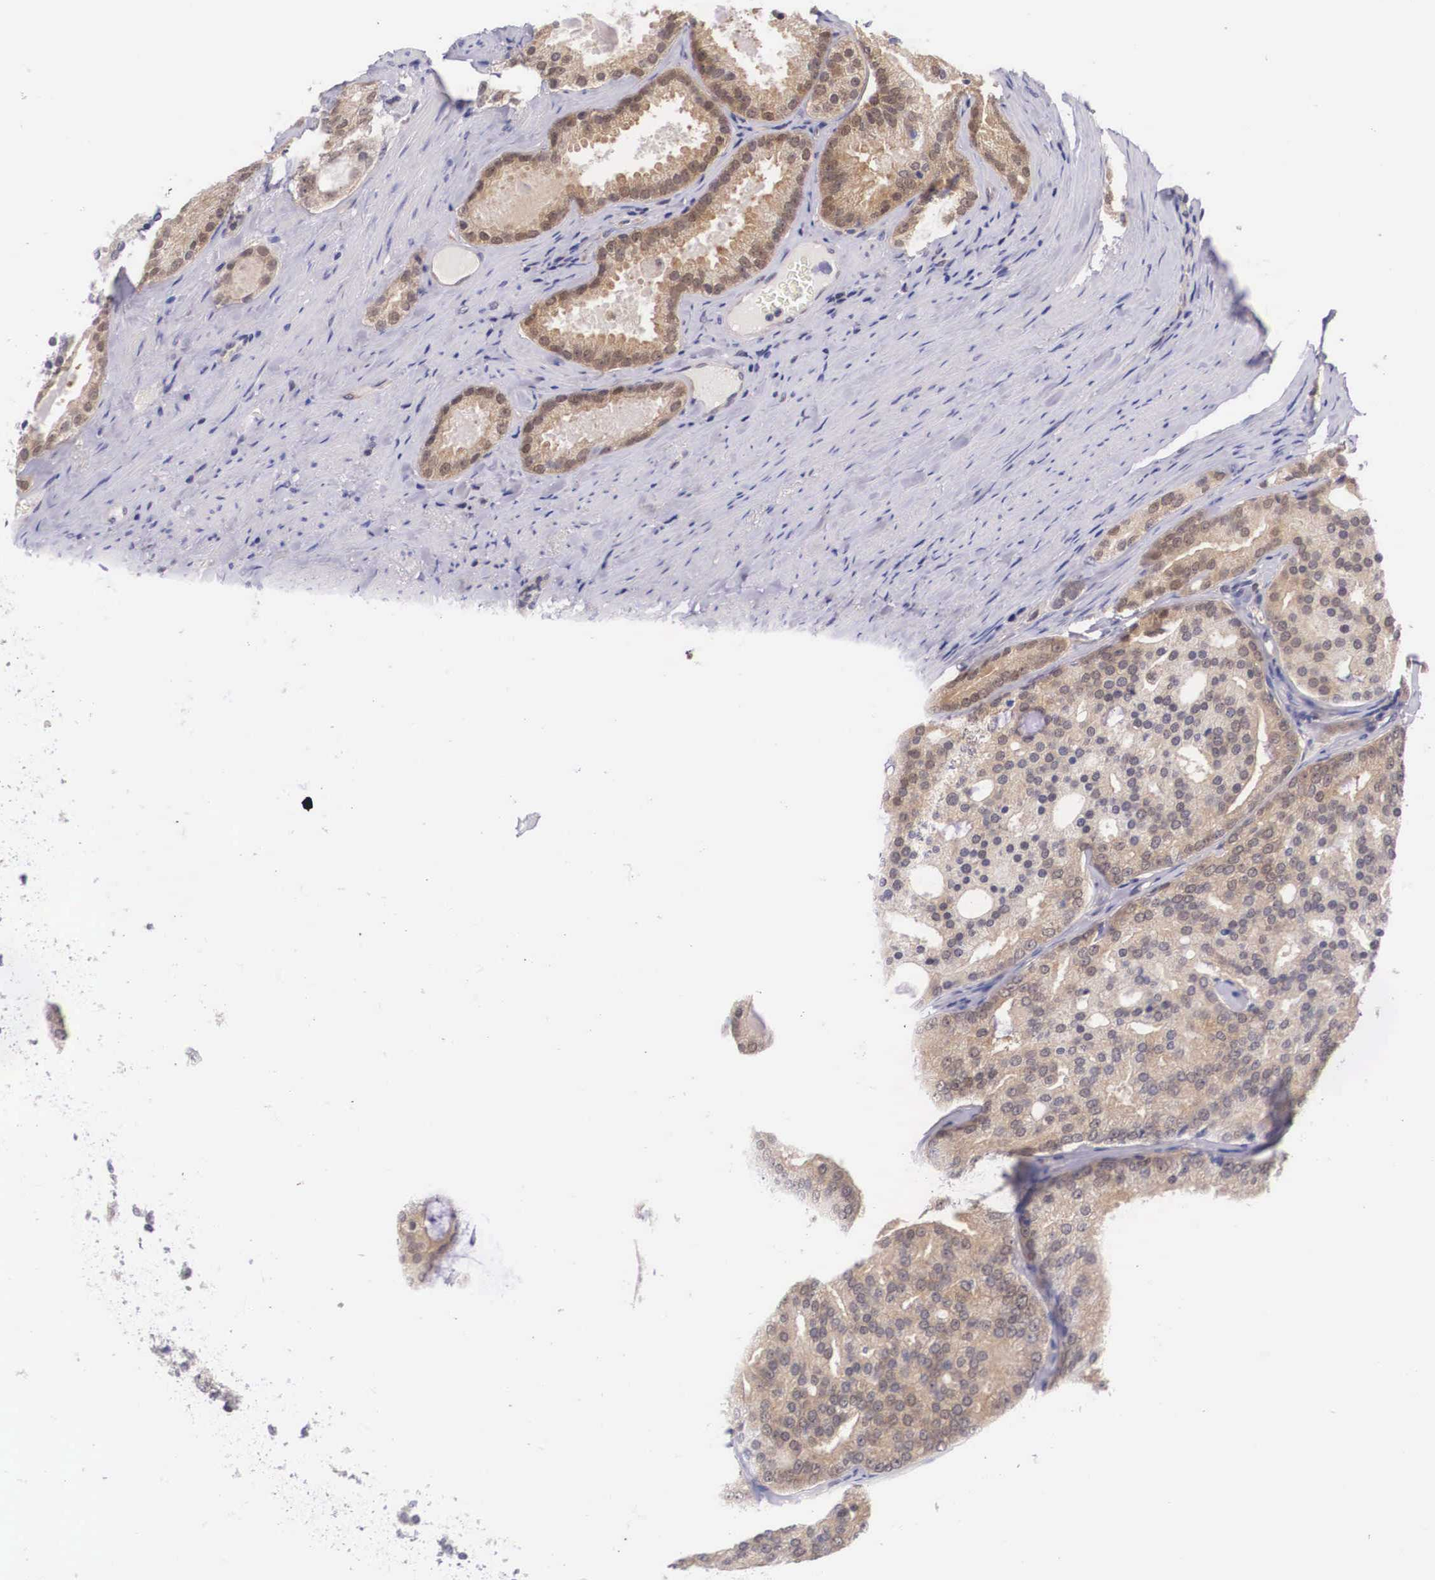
{"staining": {"intensity": "moderate", "quantity": ">75%", "location": "cytoplasmic/membranous"}, "tissue": "prostate cancer", "cell_type": "Tumor cells", "image_type": "cancer", "snomed": [{"axis": "morphology", "description": "Adenocarcinoma, High grade"}, {"axis": "topography", "description": "Prostate"}], "caption": "DAB immunohistochemical staining of human prostate adenocarcinoma (high-grade) demonstrates moderate cytoplasmic/membranous protein staining in about >75% of tumor cells.", "gene": "IGBP1", "patient": {"sex": "male", "age": 64}}